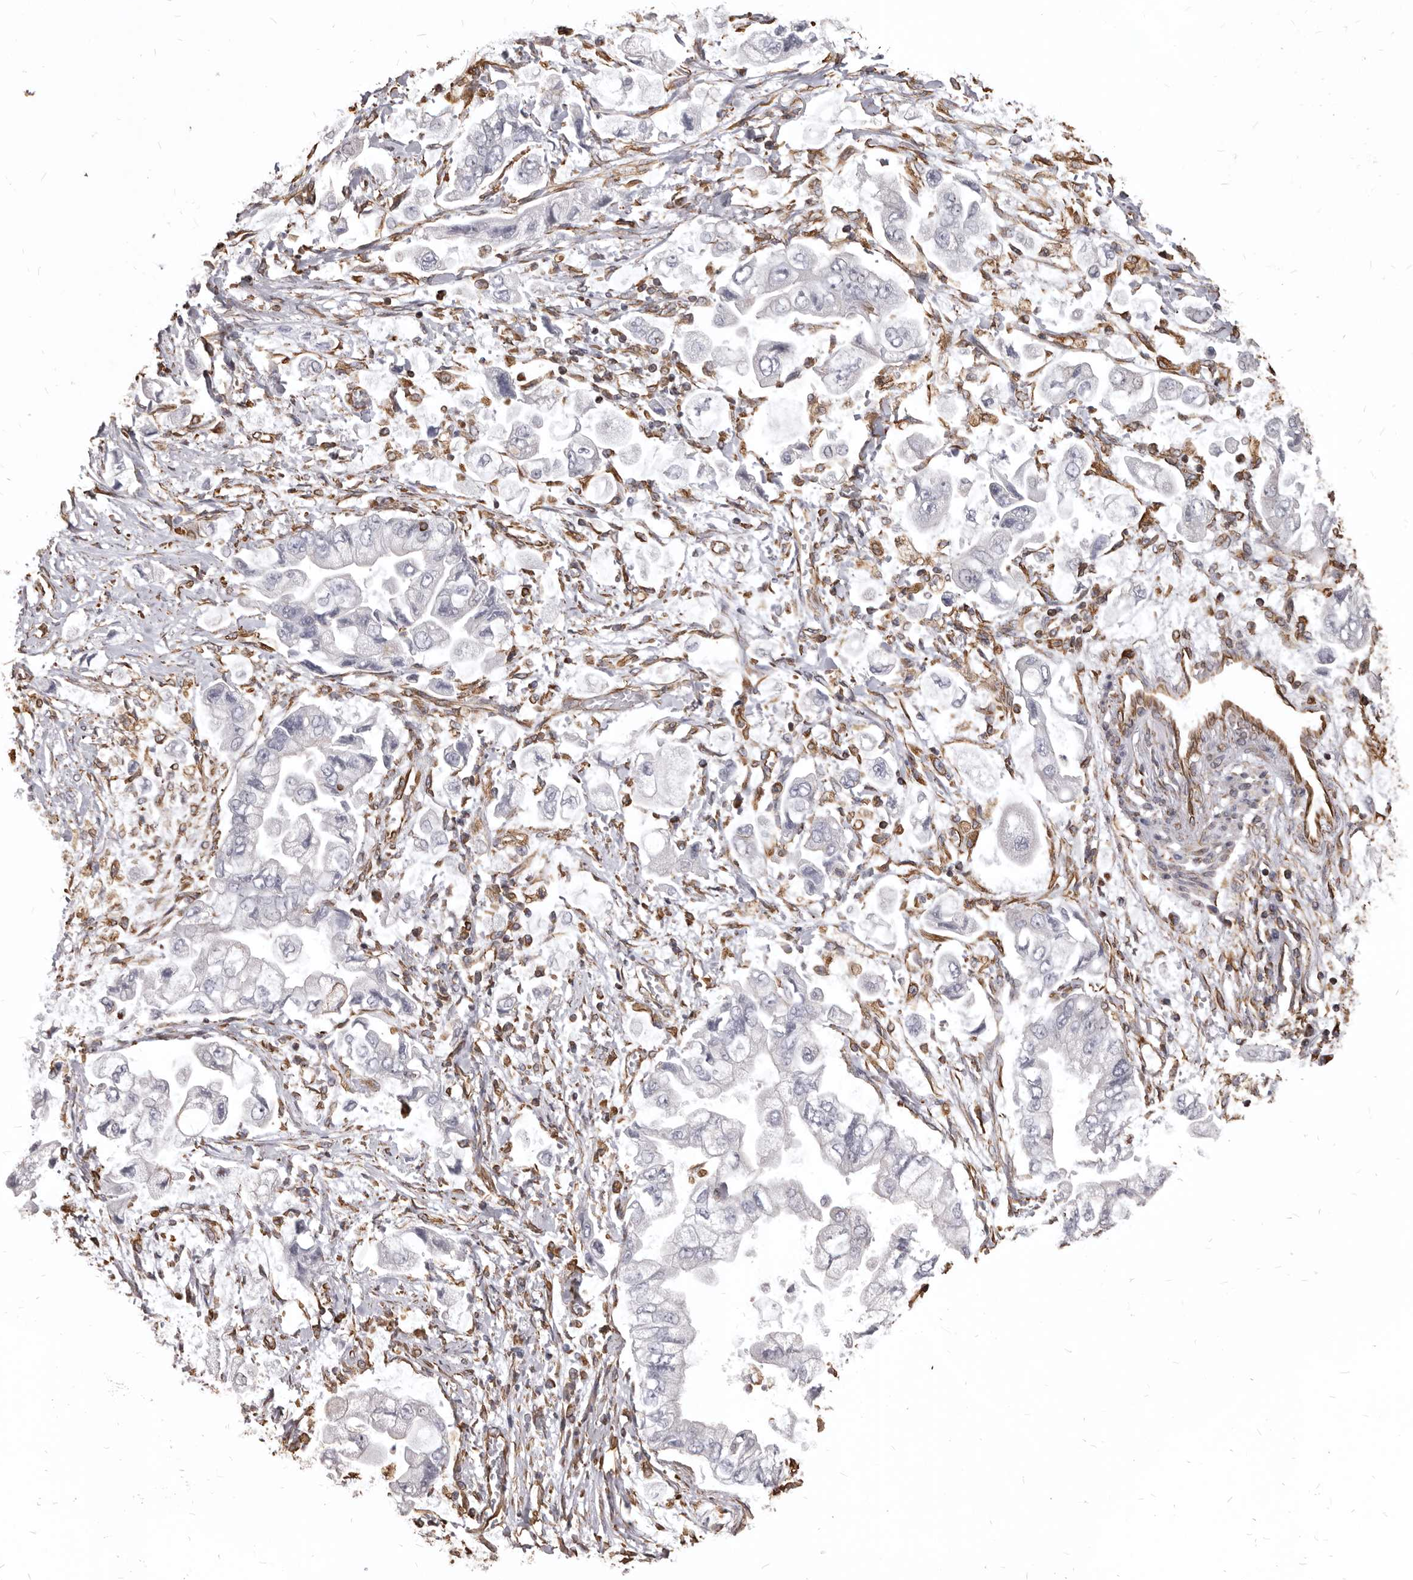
{"staining": {"intensity": "negative", "quantity": "none", "location": "none"}, "tissue": "stomach cancer", "cell_type": "Tumor cells", "image_type": "cancer", "snomed": [{"axis": "morphology", "description": "Adenocarcinoma, NOS"}, {"axis": "topography", "description": "Stomach"}], "caption": "The immunohistochemistry image has no significant expression in tumor cells of stomach adenocarcinoma tissue.", "gene": "MTURN", "patient": {"sex": "male", "age": 62}}